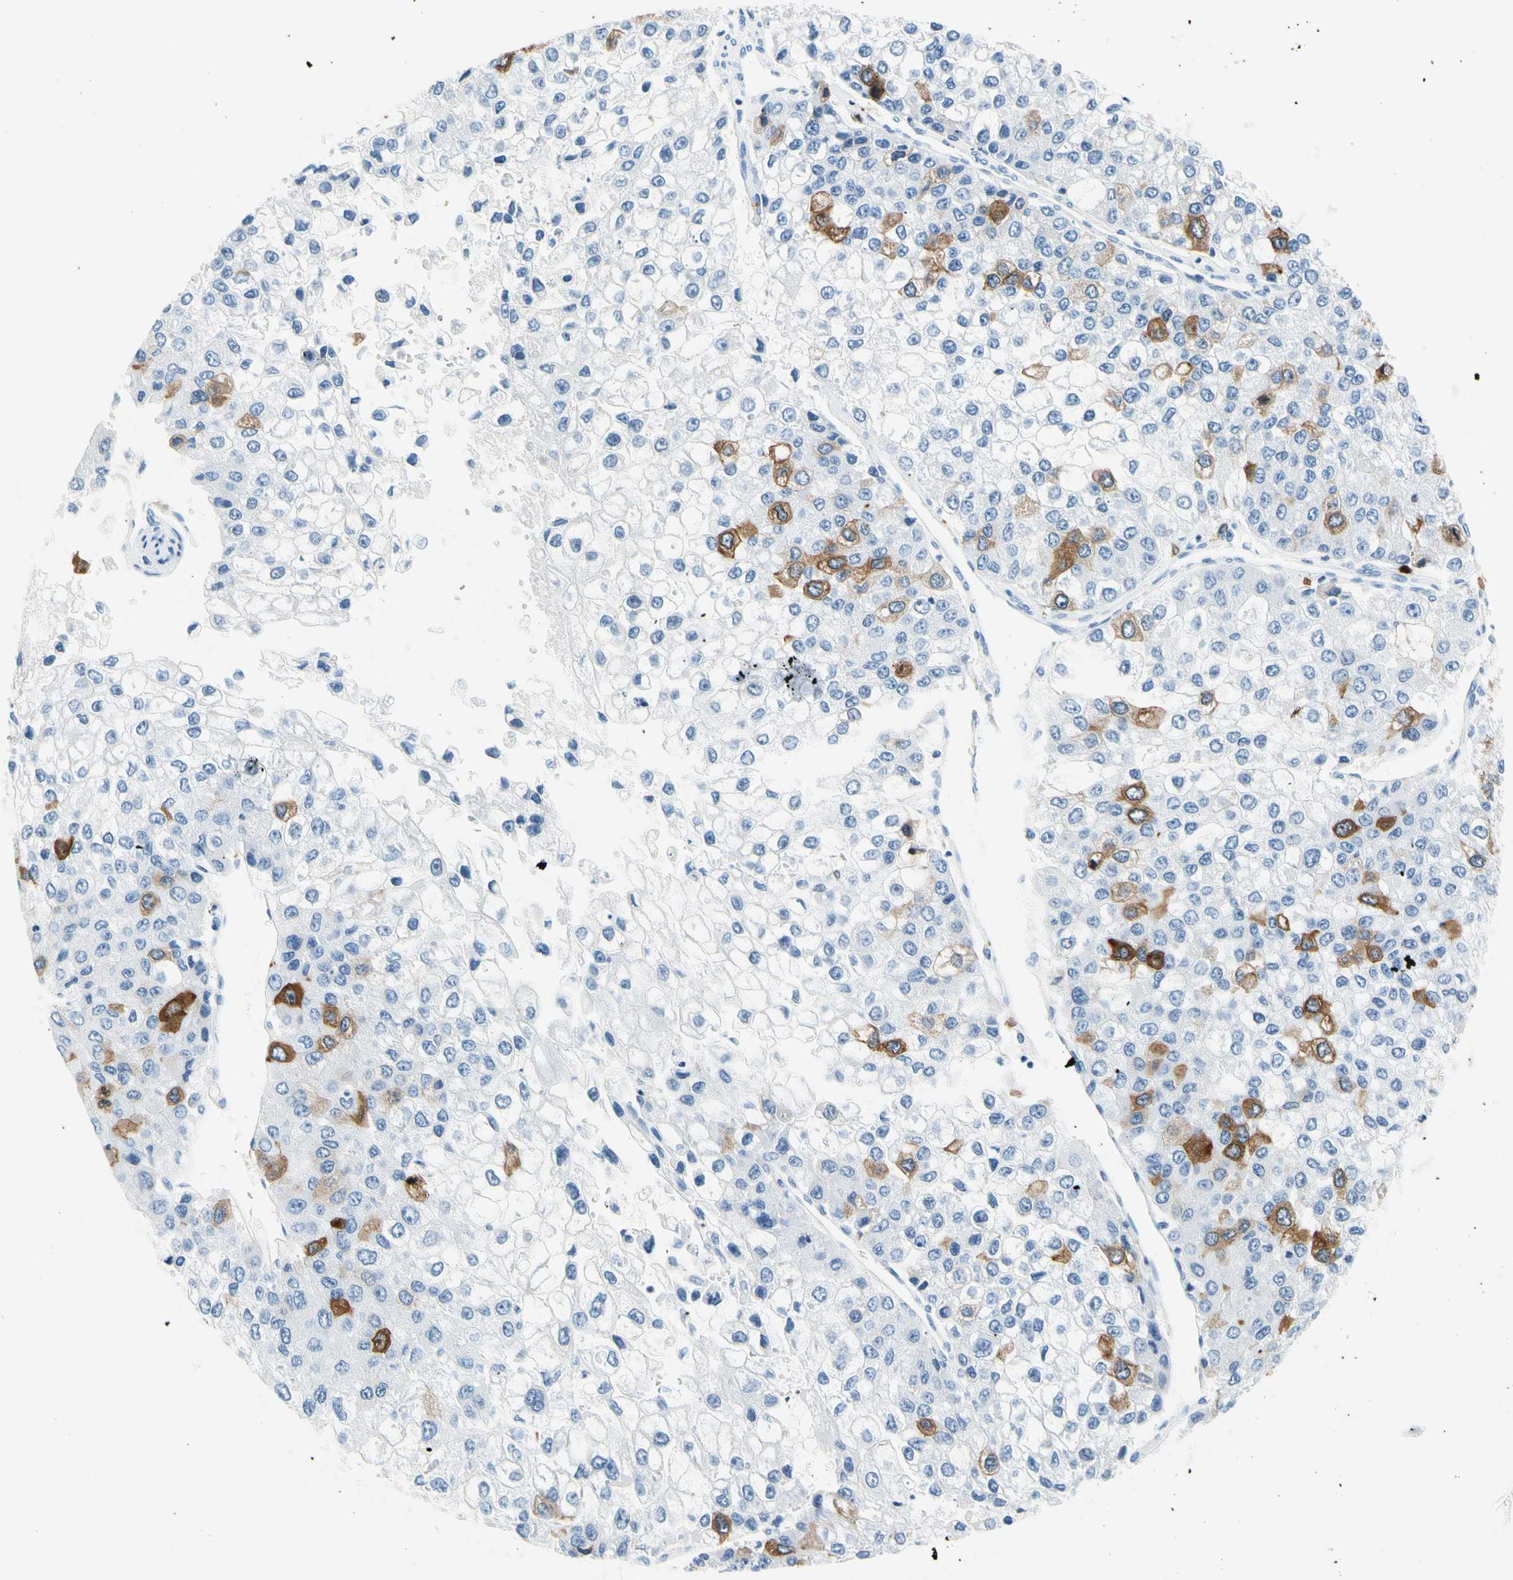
{"staining": {"intensity": "moderate", "quantity": "<25%", "location": "cytoplasmic/membranous"}, "tissue": "liver cancer", "cell_type": "Tumor cells", "image_type": "cancer", "snomed": [{"axis": "morphology", "description": "Carcinoma, Hepatocellular, NOS"}, {"axis": "topography", "description": "Liver"}], "caption": "Liver hepatocellular carcinoma was stained to show a protein in brown. There is low levels of moderate cytoplasmic/membranous staining in approximately <25% of tumor cells.", "gene": "TACC3", "patient": {"sex": "female", "age": 66}}